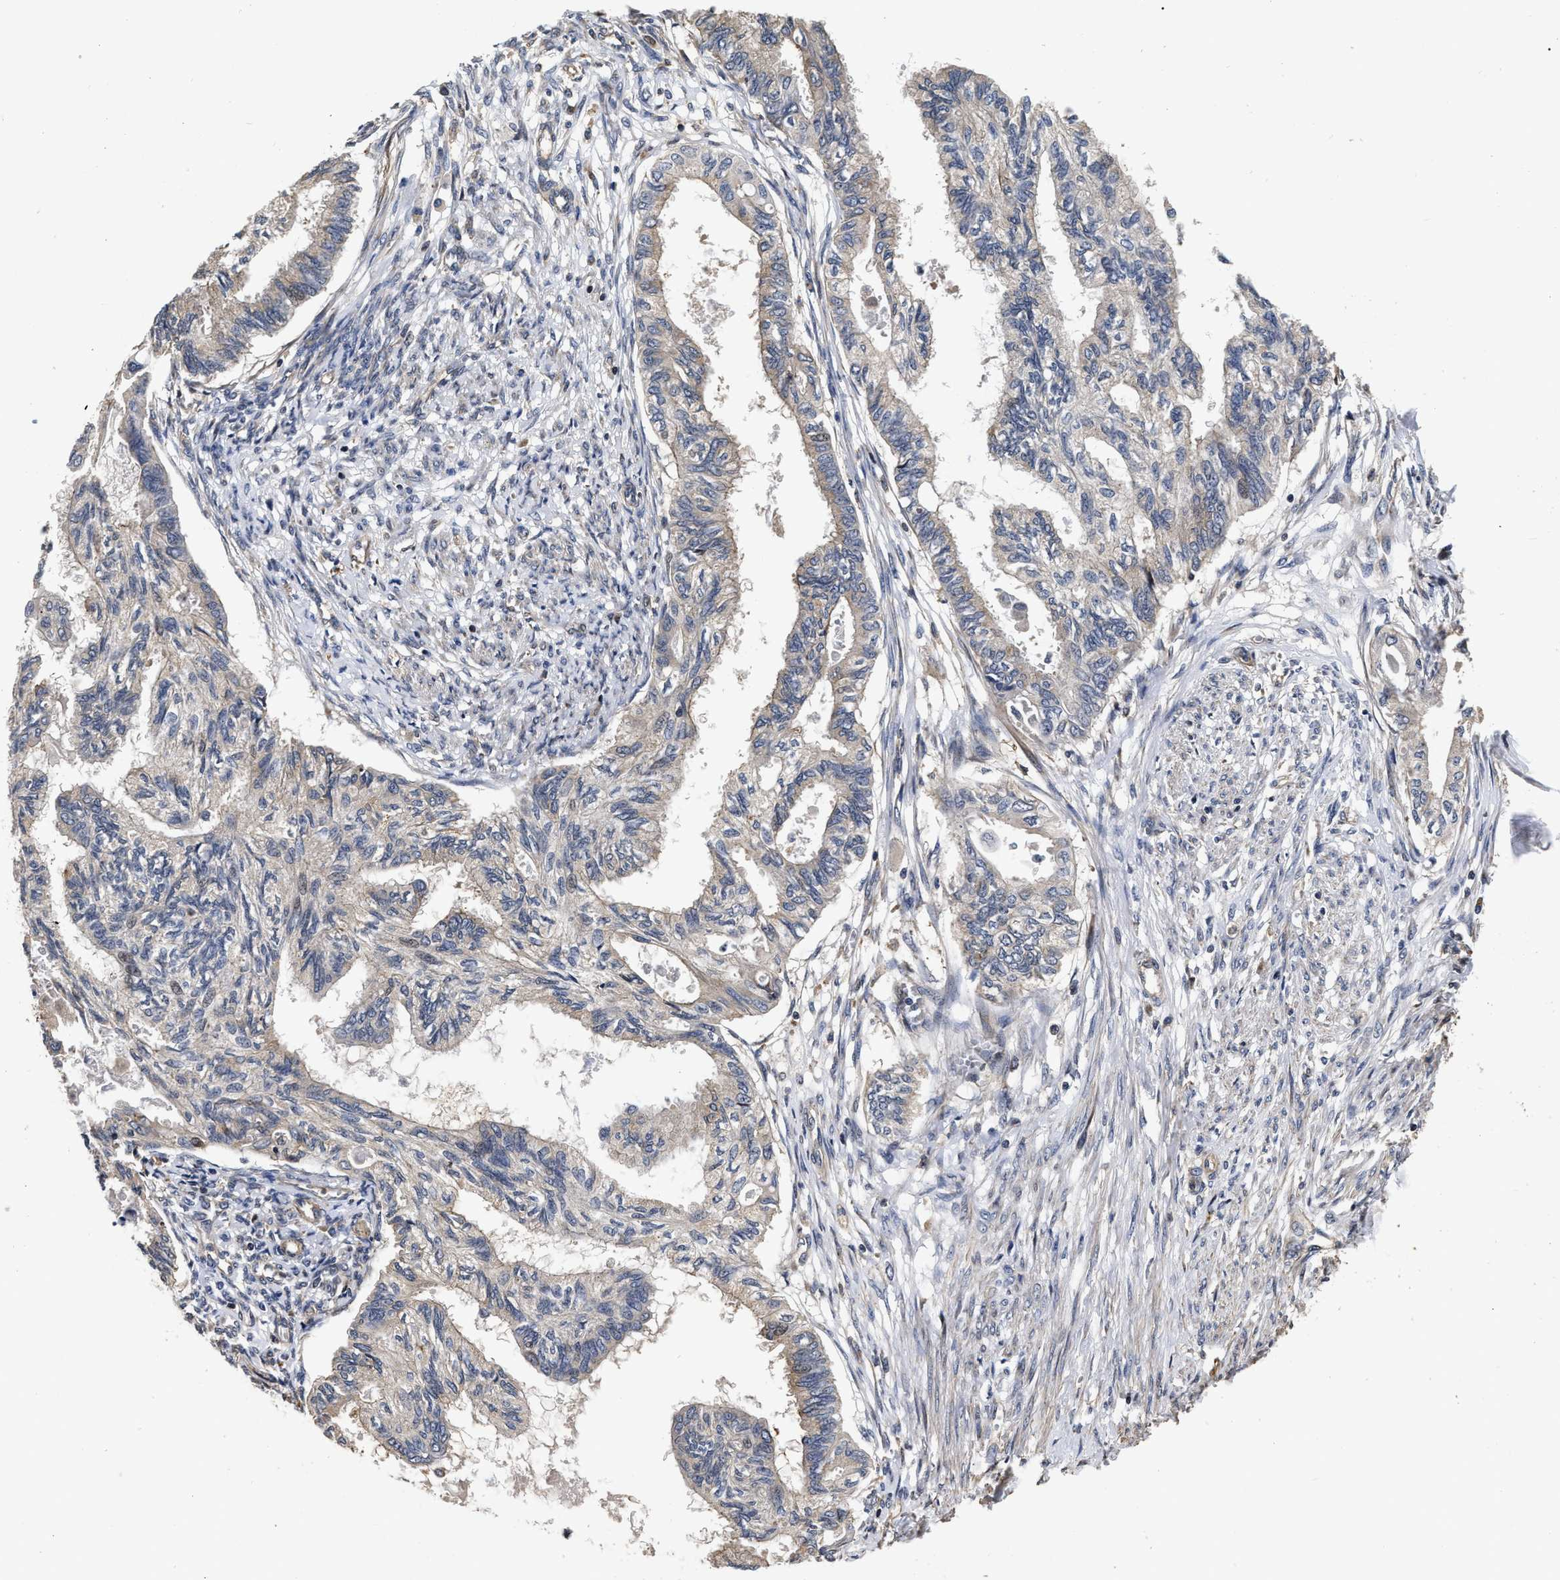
{"staining": {"intensity": "weak", "quantity": "<25%", "location": "cytoplasmic/membranous"}, "tissue": "cervical cancer", "cell_type": "Tumor cells", "image_type": "cancer", "snomed": [{"axis": "morphology", "description": "Normal tissue, NOS"}, {"axis": "morphology", "description": "Adenocarcinoma, NOS"}, {"axis": "topography", "description": "Cervix"}, {"axis": "topography", "description": "Endometrium"}], "caption": "The histopathology image exhibits no significant positivity in tumor cells of cervical adenocarcinoma.", "gene": "ABCG8", "patient": {"sex": "female", "age": 86}}